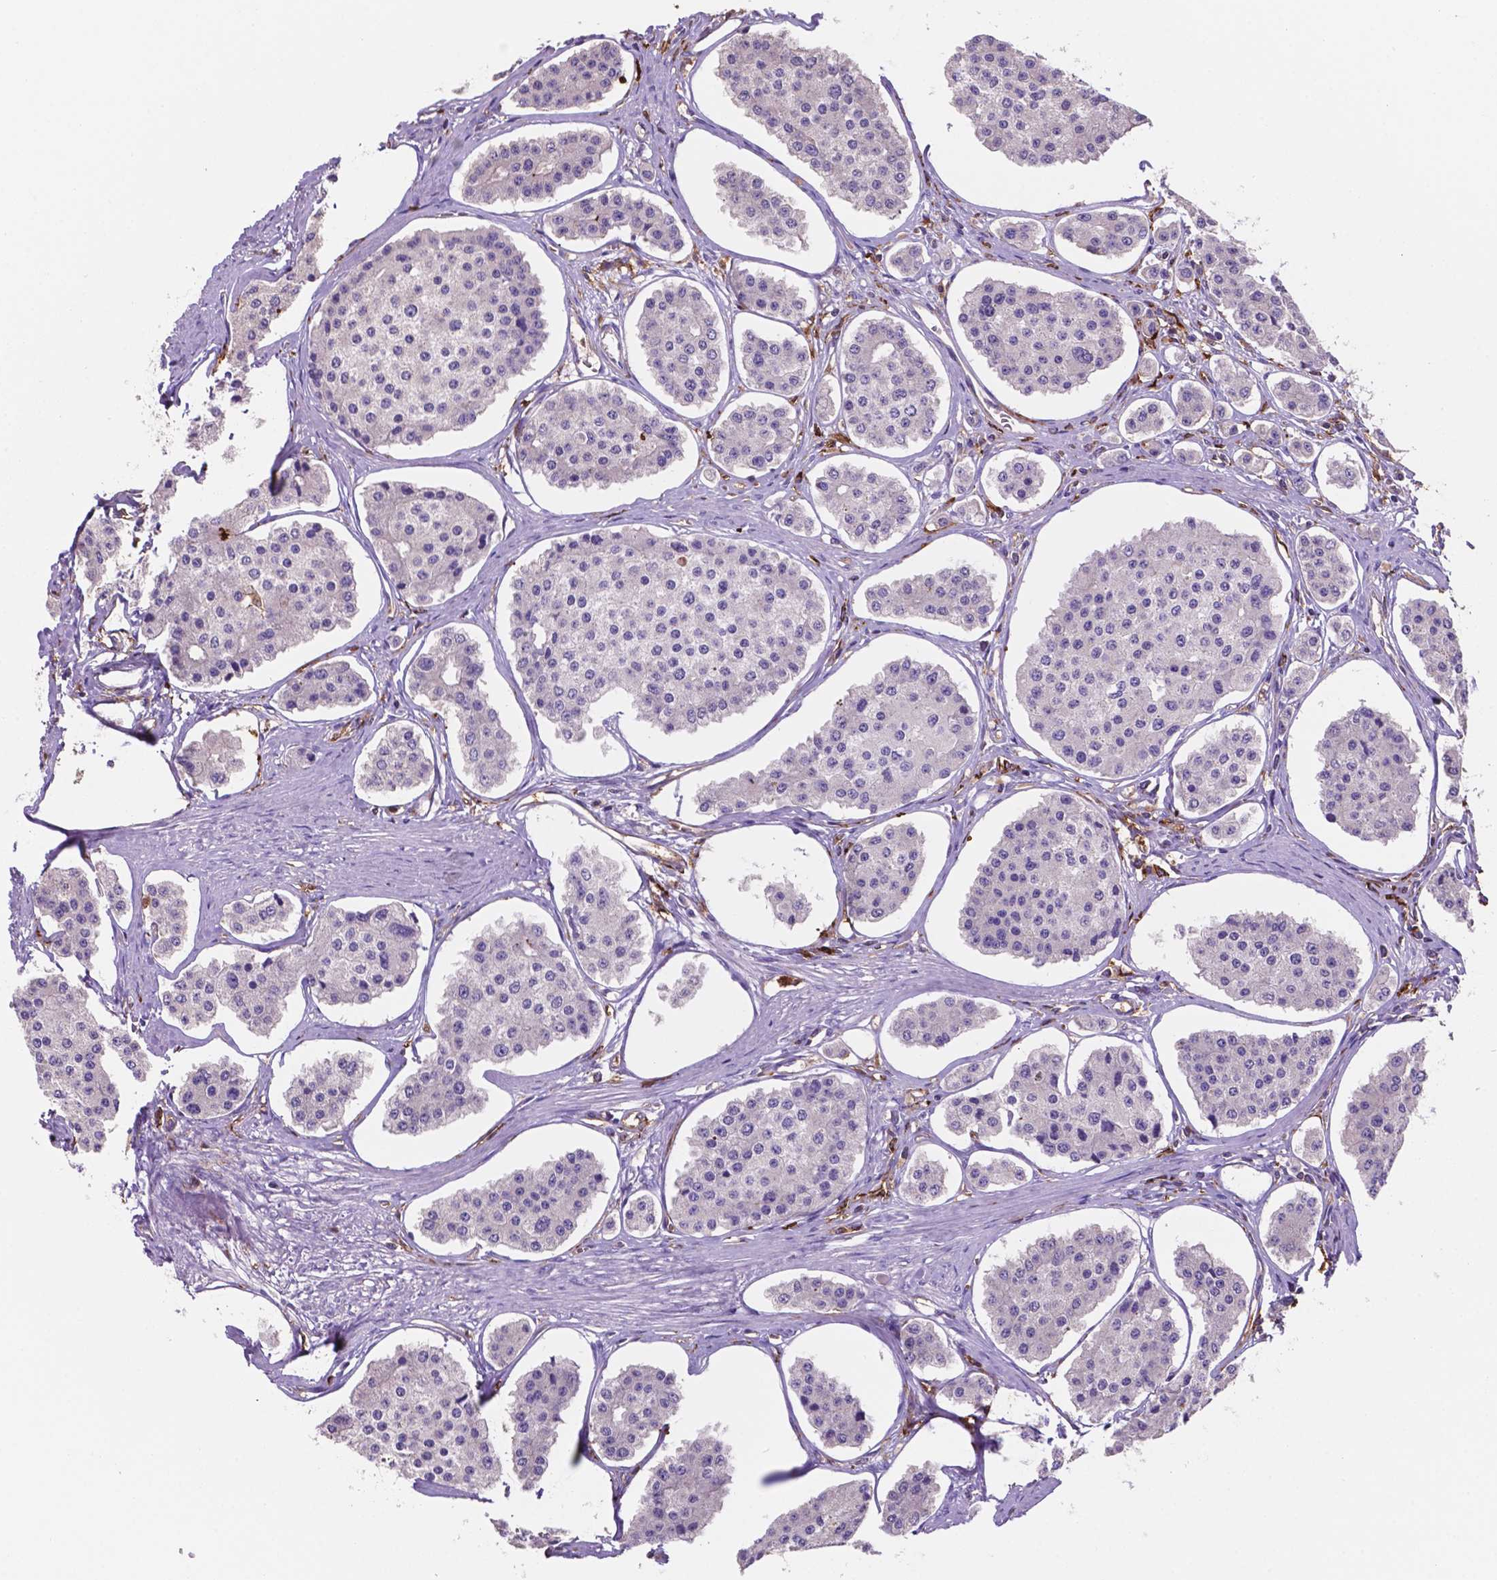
{"staining": {"intensity": "negative", "quantity": "none", "location": "none"}, "tissue": "carcinoid", "cell_type": "Tumor cells", "image_type": "cancer", "snomed": [{"axis": "morphology", "description": "Carcinoid, malignant, NOS"}, {"axis": "topography", "description": "Small intestine"}], "caption": "Tumor cells show no significant positivity in carcinoid.", "gene": "MKRN2OS", "patient": {"sex": "female", "age": 65}}